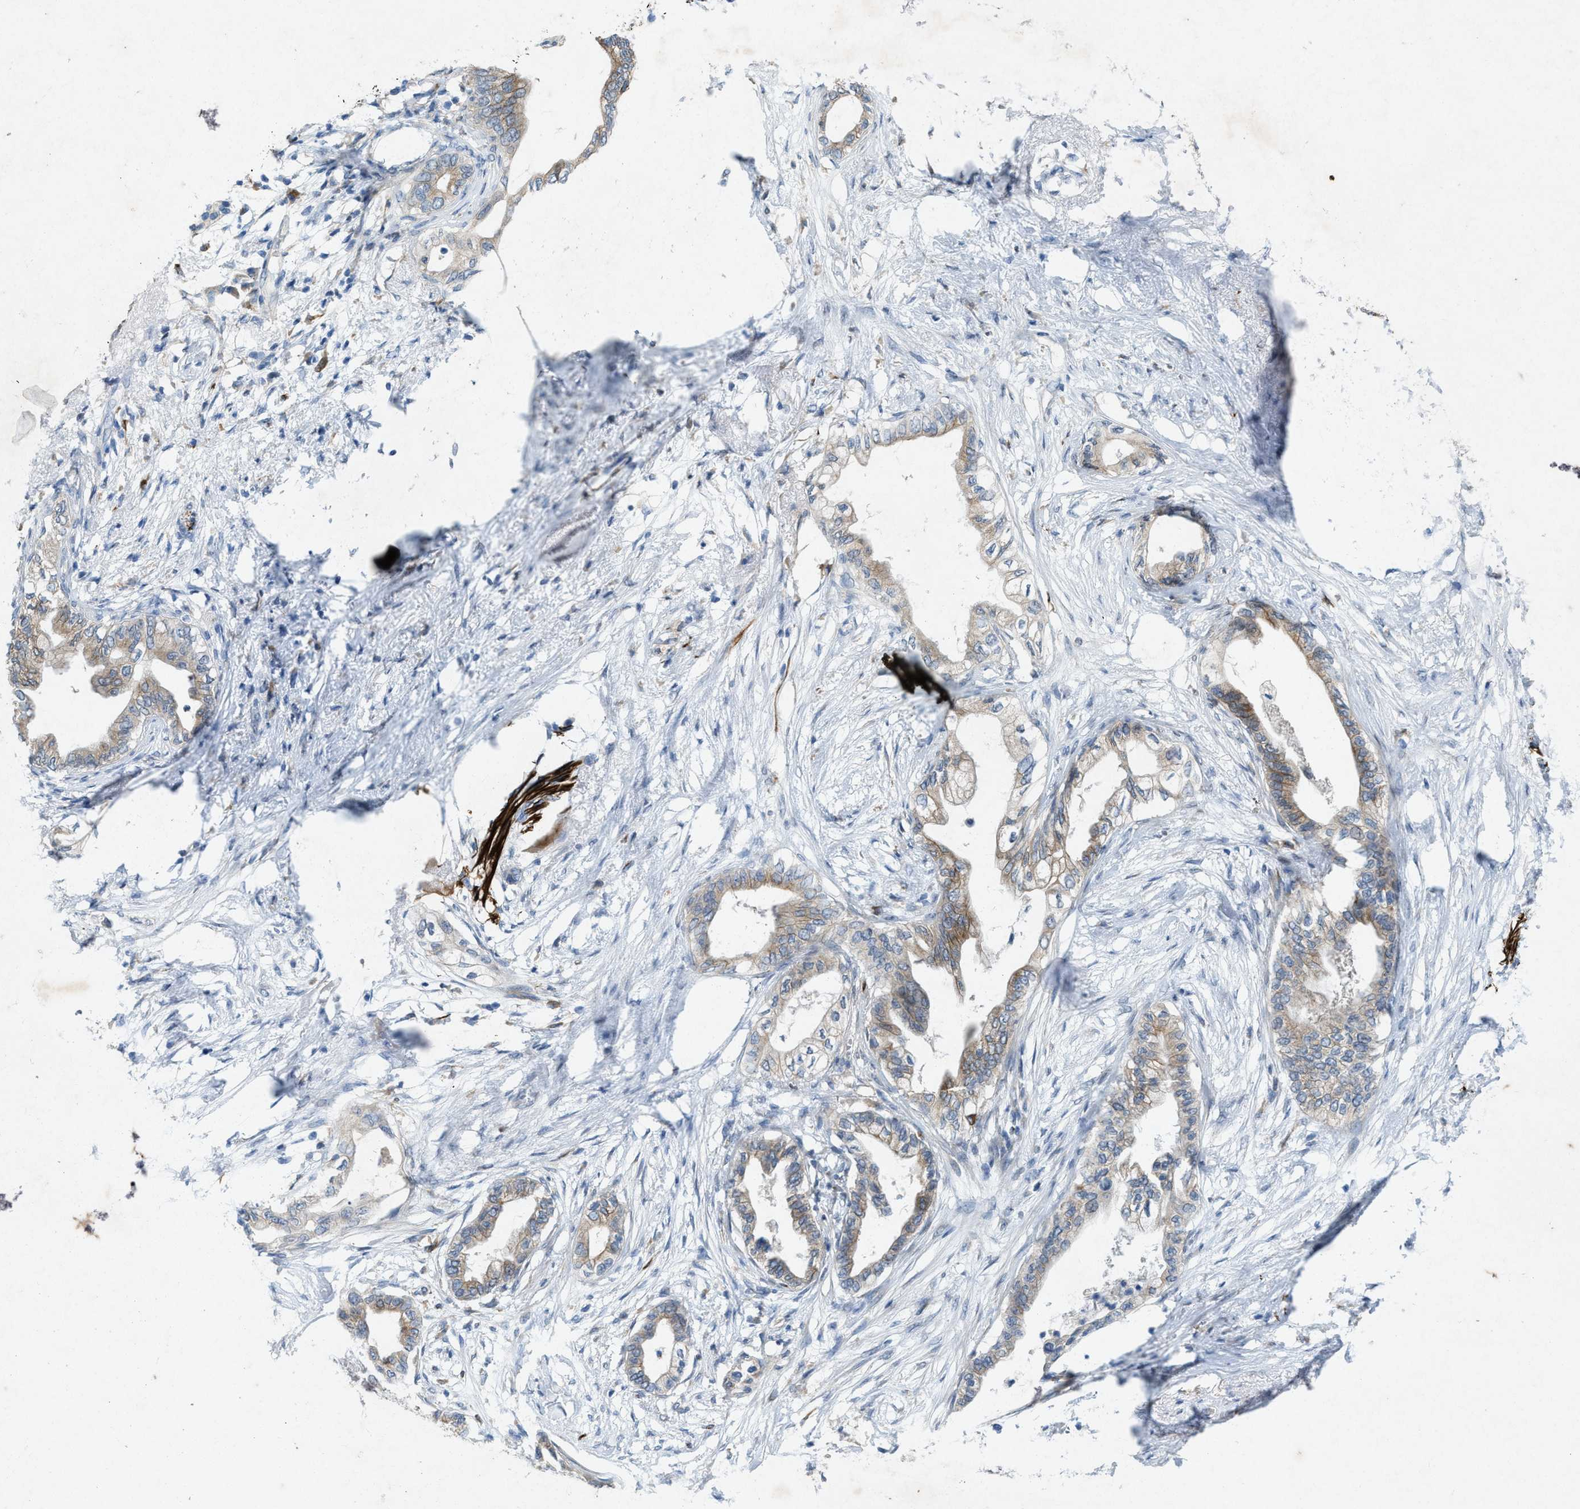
{"staining": {"intensity": "weak", "quantity": "25%-75%", "location": "cytoplasmic/membranous"}, "tissue": "pancreatic cancer", "cell_type": "Tumor cells", "image_type": "cancer", "snomed": [{"axis": "morphology", "description": "Normal tissue, NOS"}, {"axis": "morphology", "description": "Adenocarcinoma, NOS"}, {"axis": "topography", "description": "Pancreas"}, {"axis": "topography", "description": "Duodenum"}], "caption": "A high-resolution photomicrograph shows immunohistochemistry staining of adenocarcinoma (pancreatic), which exhibits weak cytoplasmic/membranous staining in approximately 25%-75% of tumor cells. The staining was performed using DAB (3,3'-diaminobenzidine), with brown indicating positive protein expression. Nuclei are stained blue with hematoxylin.", "gene": "URGCP", "patient": {"sex": "female", "age": 60}}